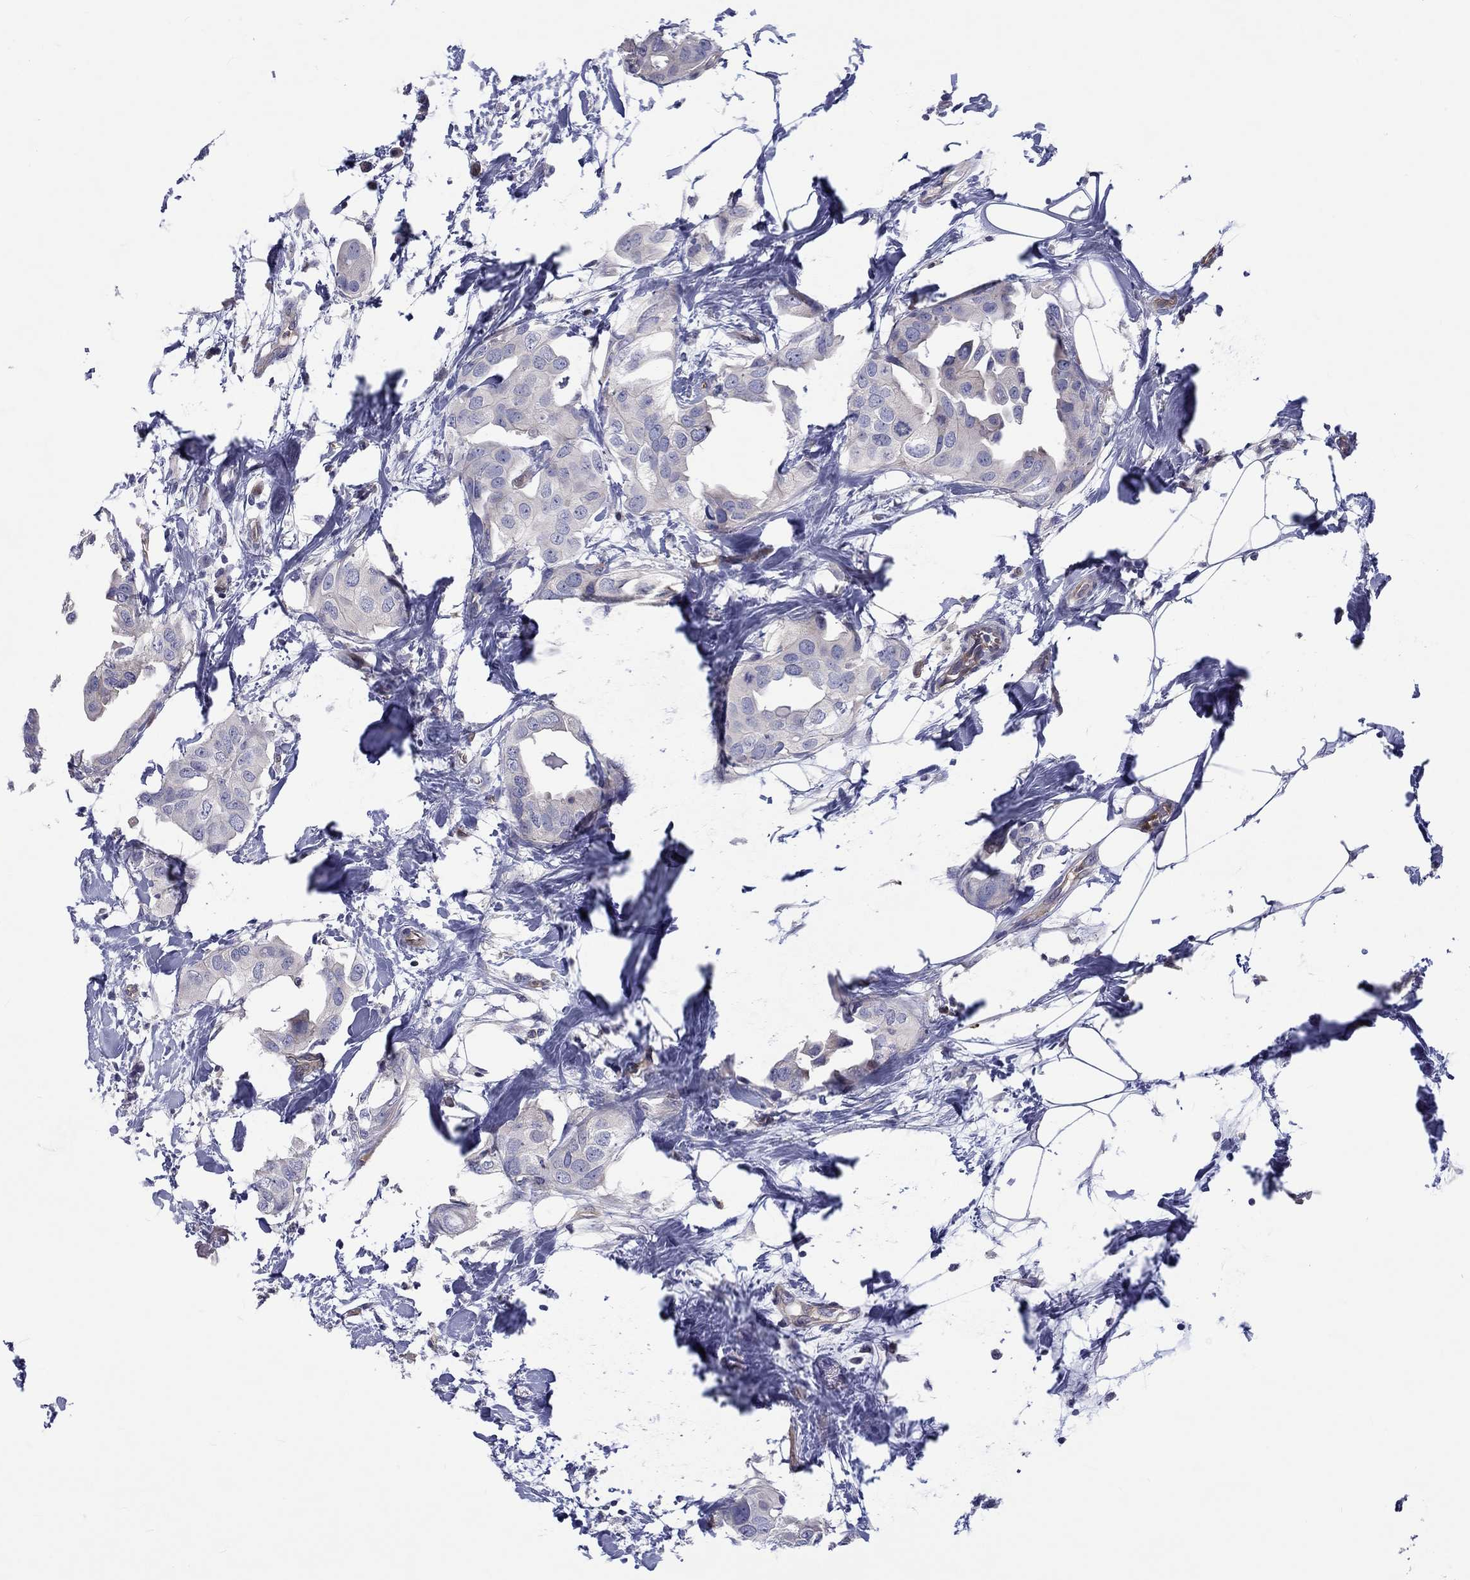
{"staining": {"intensity": "negative", "quantity": "none", "location": "none"}, "tissue": "breast cancer", "cell_type": "Tumor cells", "image_type": "cancer", "snomed": [{"axis": "morphology", "description": "Normal tissue, NOS"}, {"axis": "morphology", "description": "Duct carcinoma"}, {"axis": "topography", "description": "Breast"}], "caption": "IHC micrograph of breast cancer stained for a protein (brown), which displays no staining in tumor cells.", "gene": "ABCG4", "patient": {"sex": "female", "age": 40}}